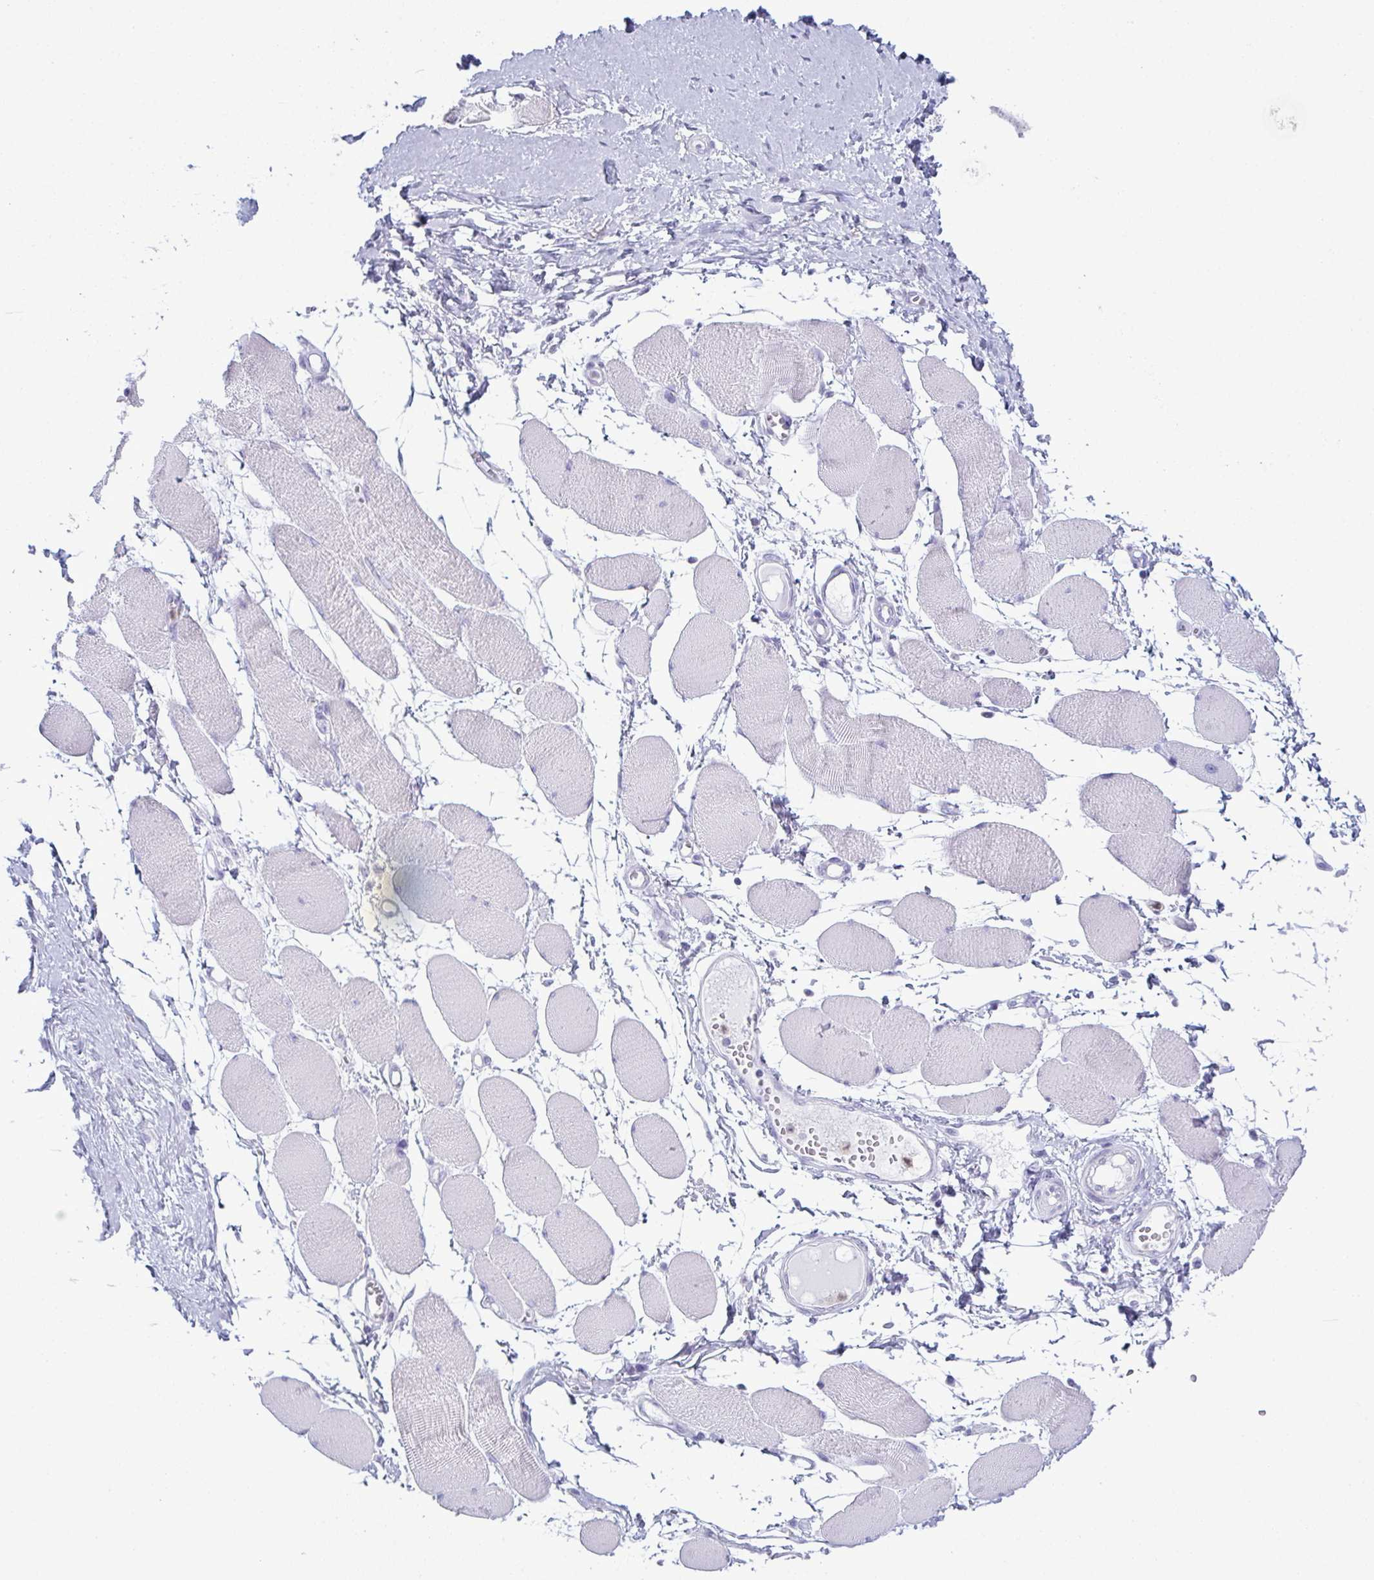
{"staining": {"intensity": "negative", "quantity": "none", "location": "none"}, "tissue": "skeletal muscle", "cell_type": "Myocytes", "image_type": "normal", "snomed": [{"axis": "morphology", "description": "Normal tissue, NOS"}, {"axis": "topography", "description": "Skeletal muscle"}], "caption": "Immunohistochemistry (IHC) of normal skeletal muscle demonstrates no staining in myocytes. (DAB IHC visualized using brightfield microscopy, high magnification).", "gene": "CDA", "patient": {"sex": "female", "age": 75}}